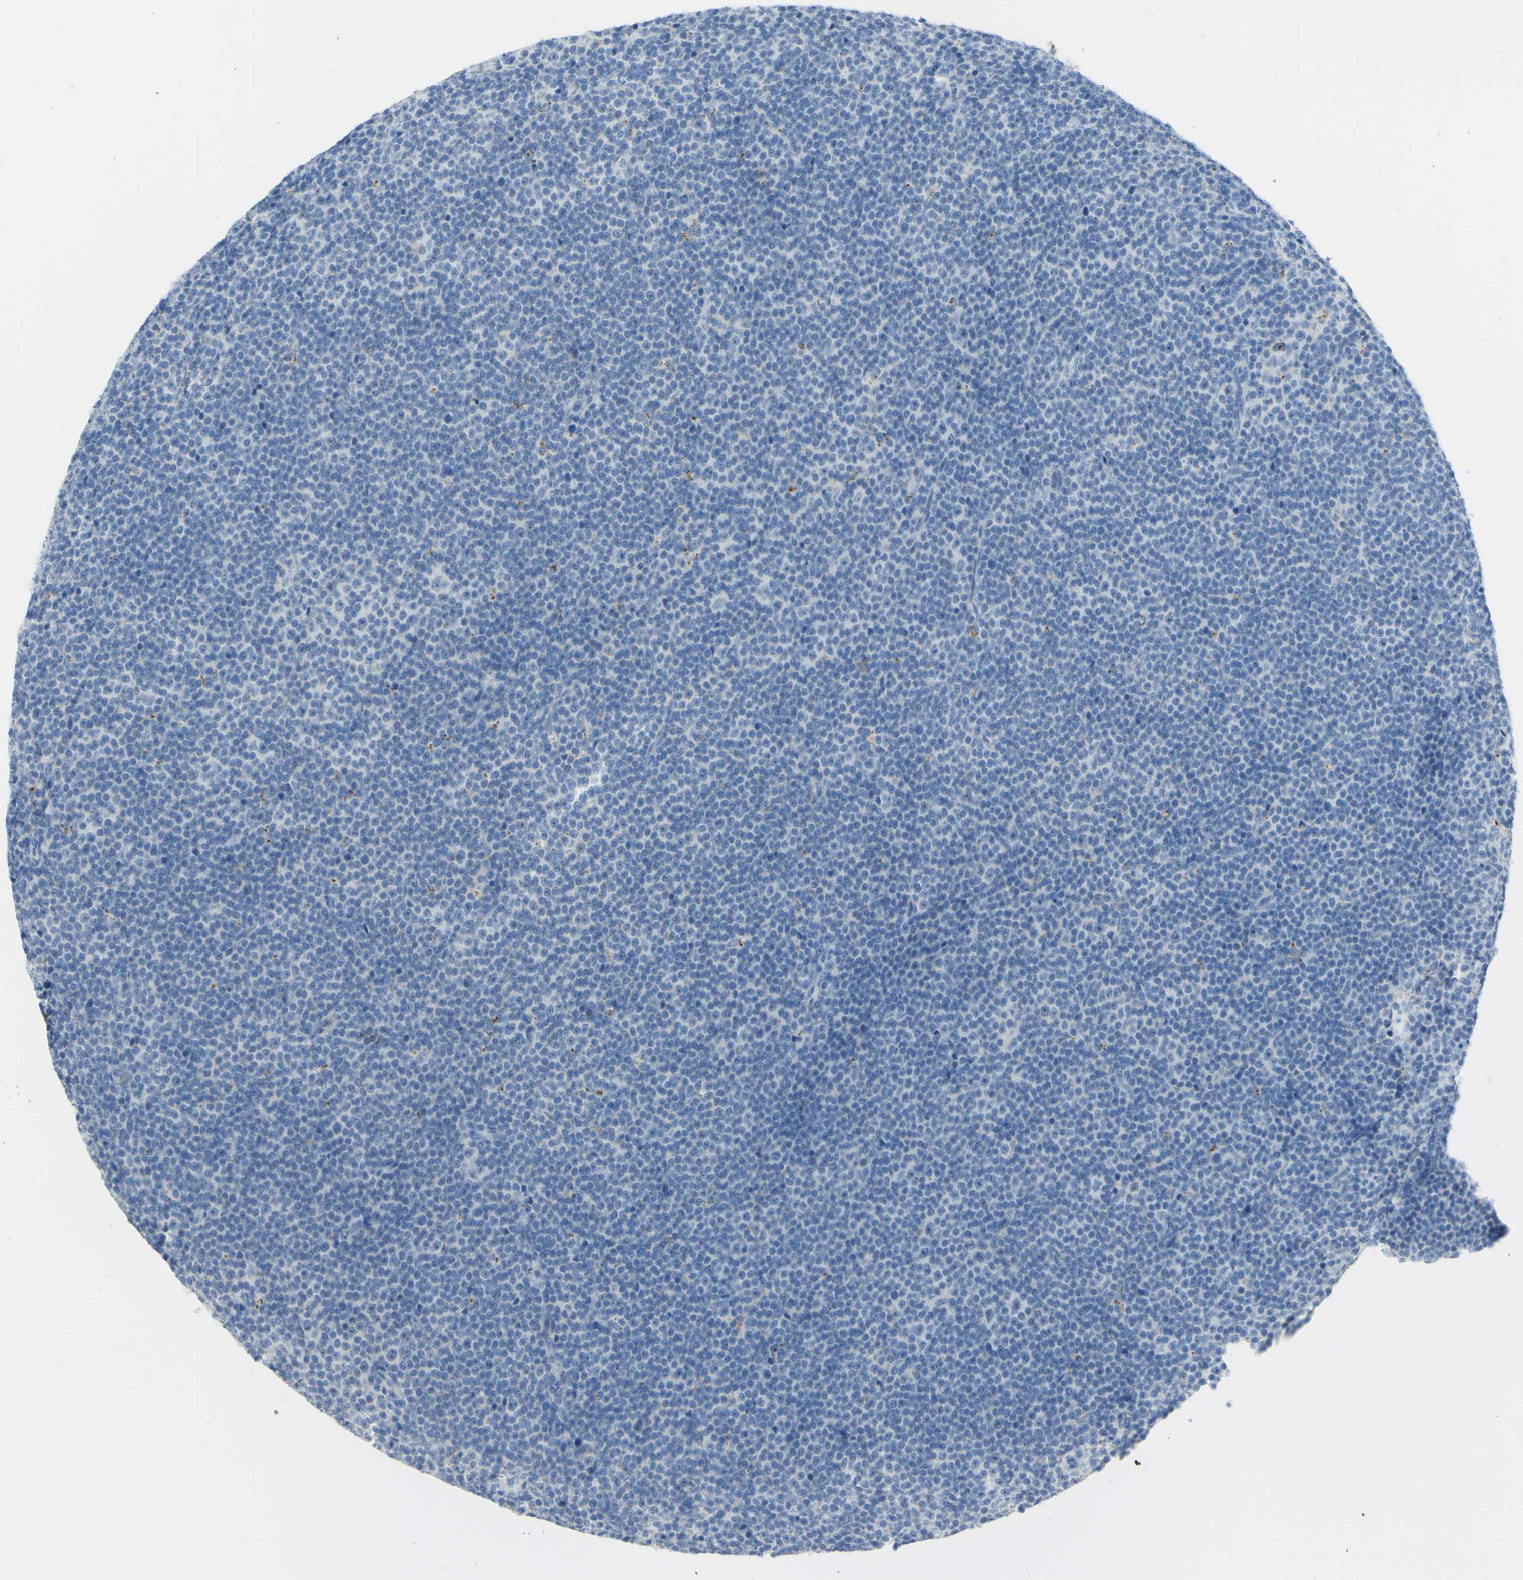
{"staining": {"intensity": "negative", "quantity": "none", "location": "none"}, "tissue": "lymphoma", "cell_type": "Tumor cells", "image_type": "cancer", "snomed": [{"axis": "morphology", "description": "Malignant lymphoma, non-Hodgkin's type, Low grade"}, {"axis": "topography", "description": "Lymph node"}], "caption": "Immunohistochemical staining of malignant lymphoma, non-Hodgkin's type (low-grade) shows no significant expression in tumor cells.", "gene": "TSPAN1", "patient": {"sex": "female", "age": 67}}